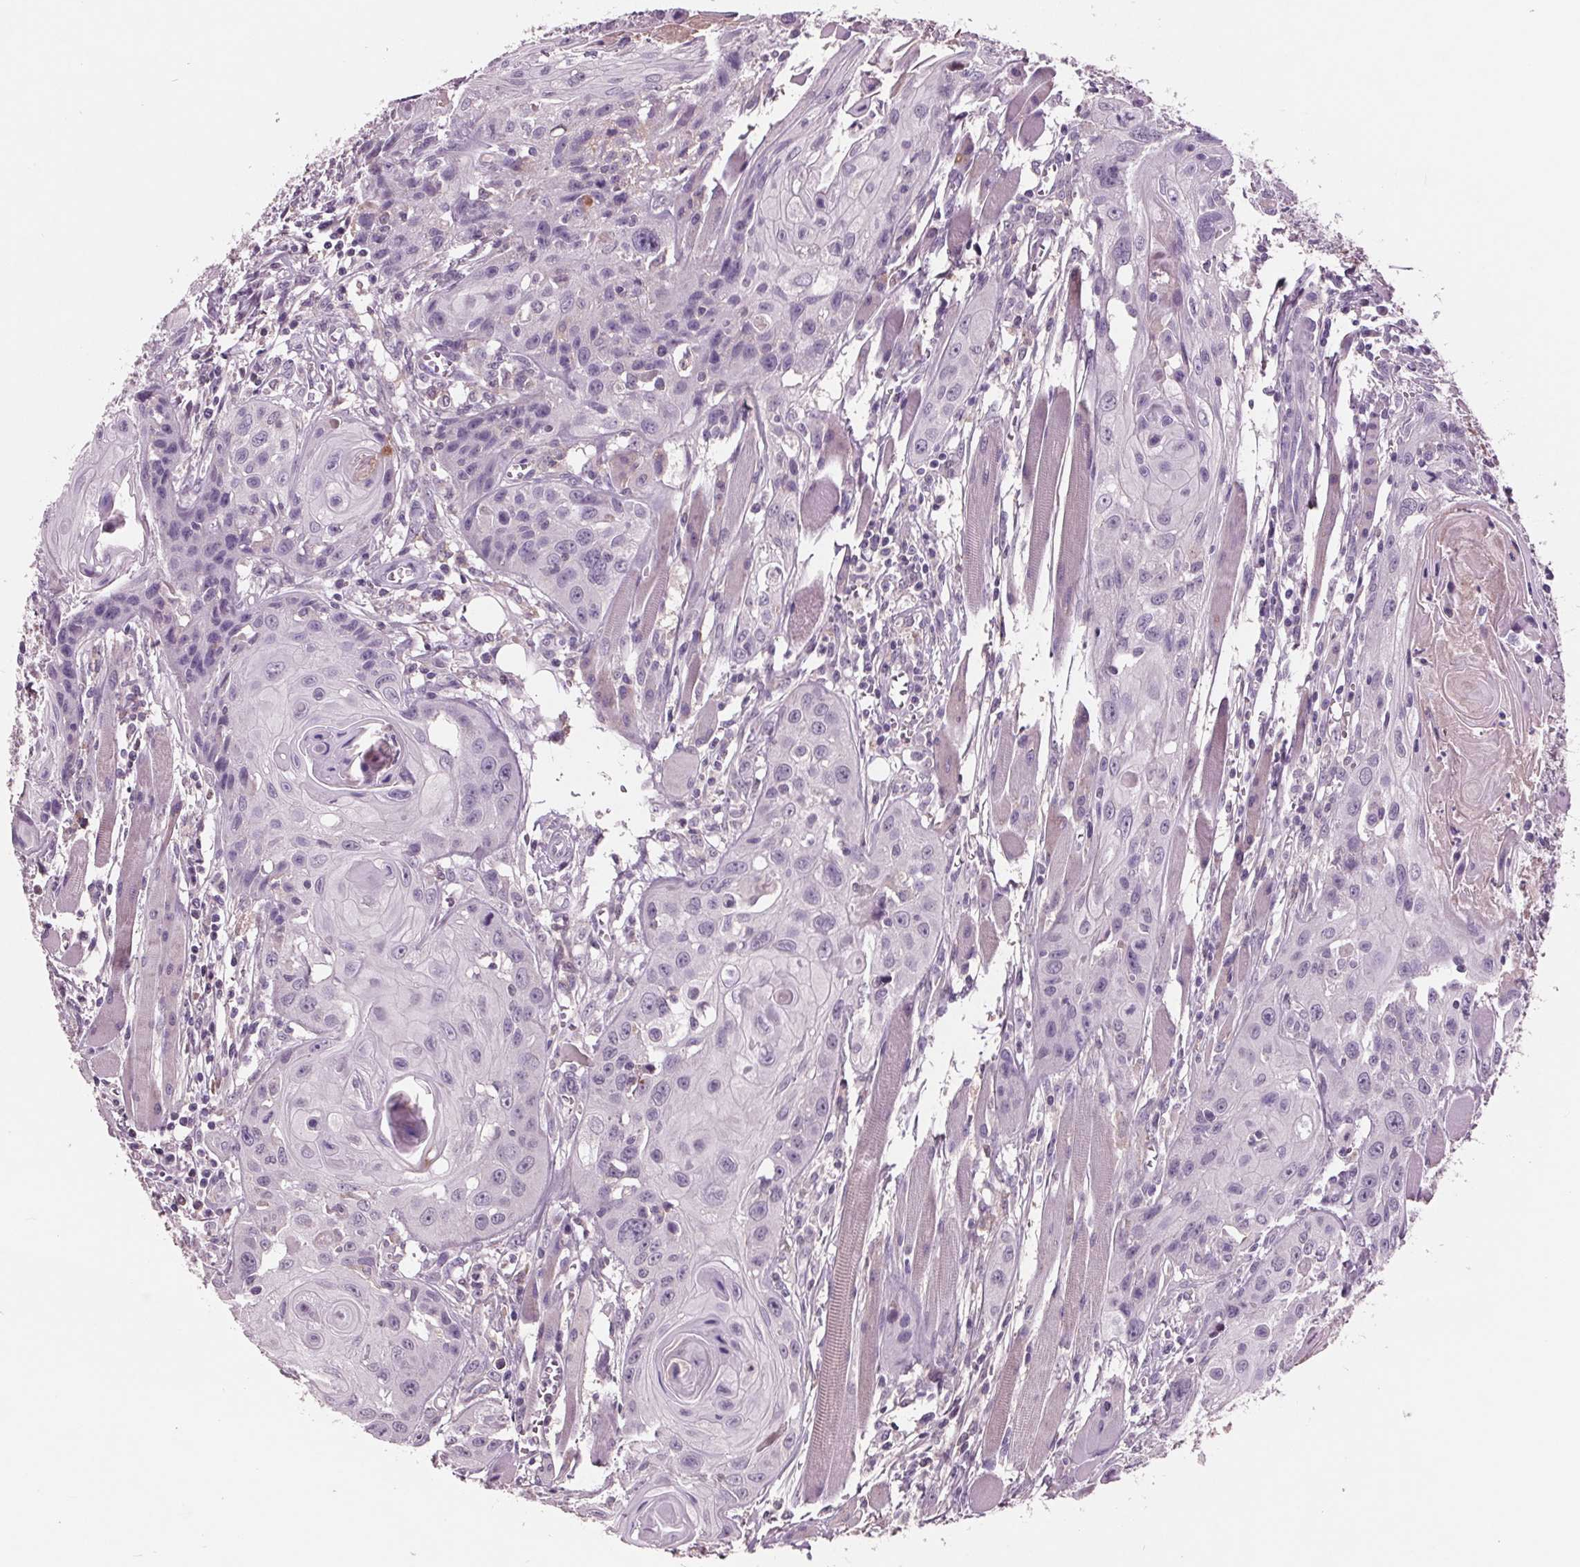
{"staining": {"intensity": "negative", "quantity": "none", "location": "none"}, "tissue": "head and neck cancer", "cell_type": "Tumor cells", "image_type": "cancer", "snomed": [{"axis": "morphology", "description": "Squamous cell carcinoma, NOS"}, {"axis": "topography", "description": "Oral tissue"}, {"axis": "topography", "description": "Head-Neck"}], "caption": "IHC image of human squamous cell carcinoma (head and neck) stained for a protein (brown), which shows no positivity in tumor cells.", "gene": "C6", "patient": {"sex": "male", "age": 58}}